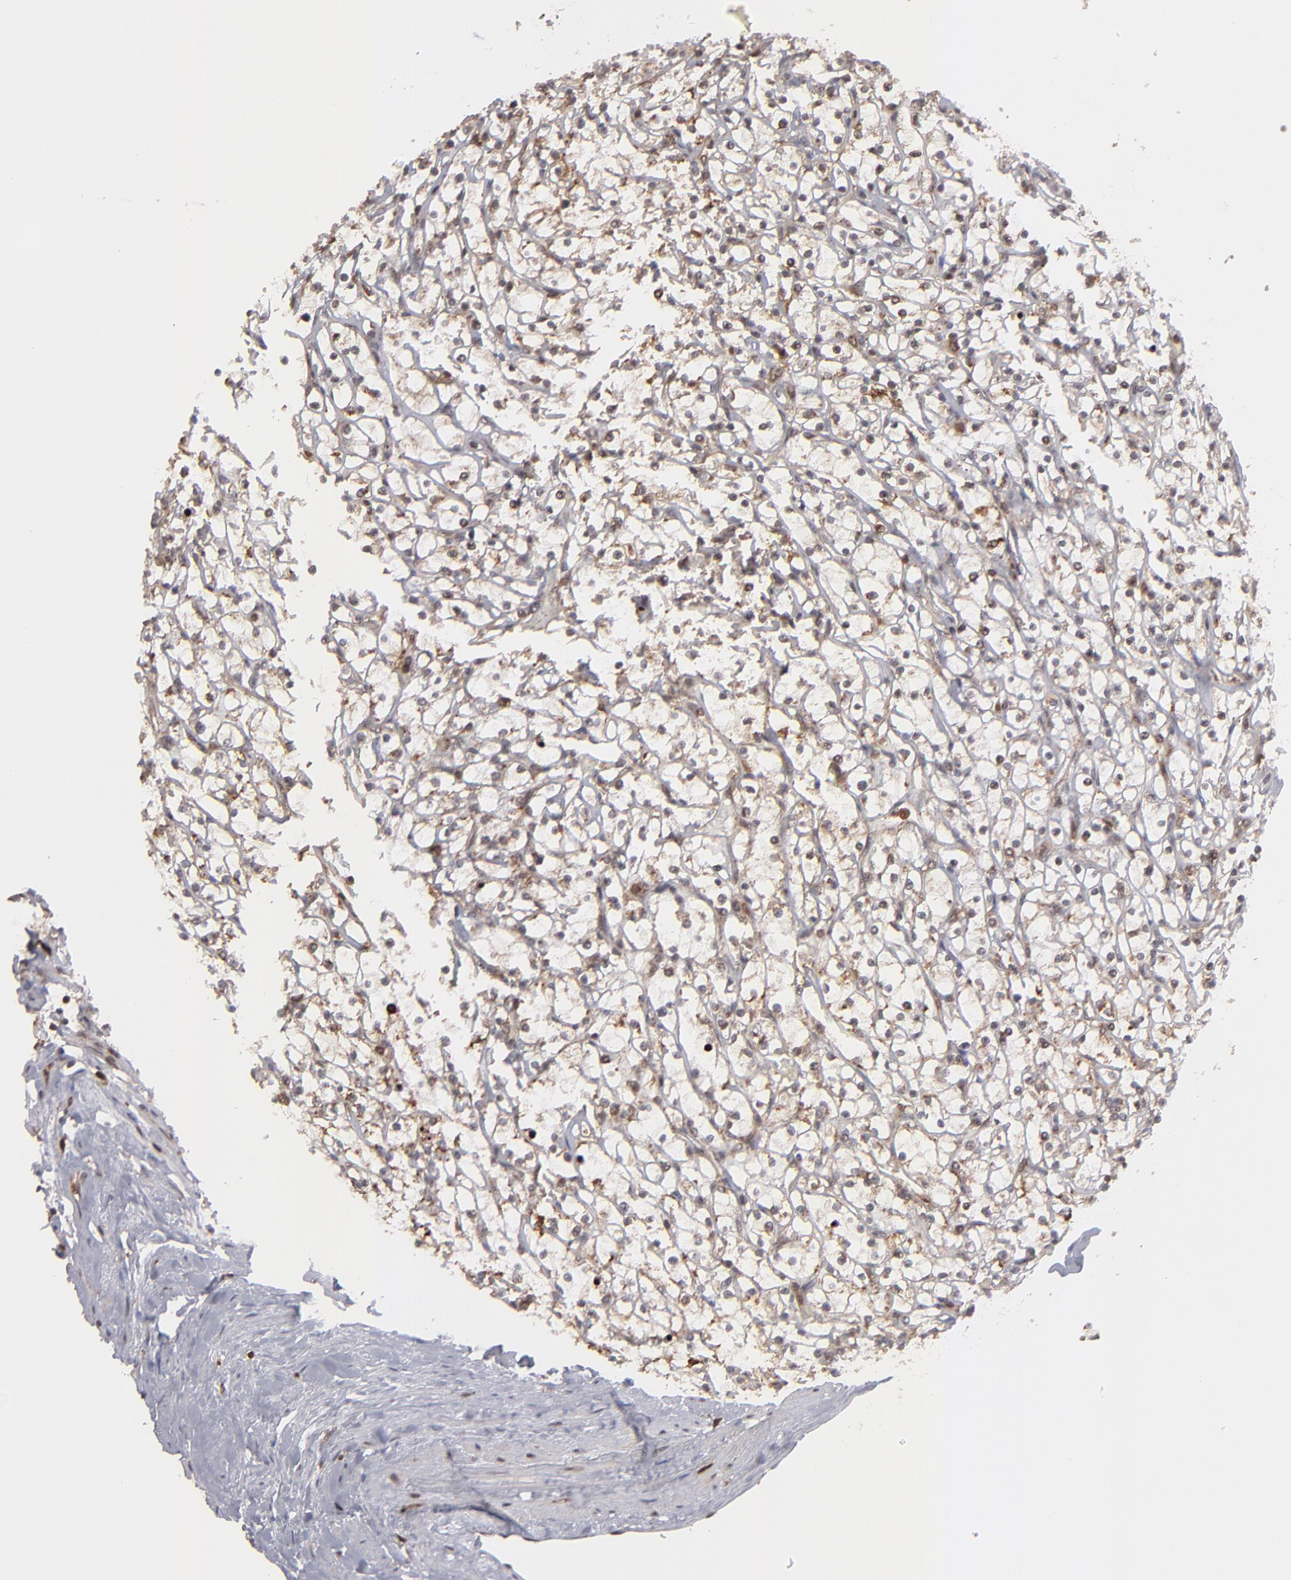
{"staining": {"intensity": "weak", "quantity": ">75%", "location": "cytoplasmic/membranous,nuclear"}, "tissue": "renal cancer", "cell_type": "Tumor cells", "image_type": "cancer", "snomed": [{"axis": "morphology", "description": "Adenocarcinoma, NOS"}, {"axis": "topography", "description": "Kidney"}], "caption": "The histopathology image exhibits a brown stain indicating the presence of a protein in the cytoplasmic/membranous and nuclear of tumor cells in renal cancer.", "gene": "RGS6", "patient": {"sex": "female", "age": 73}}